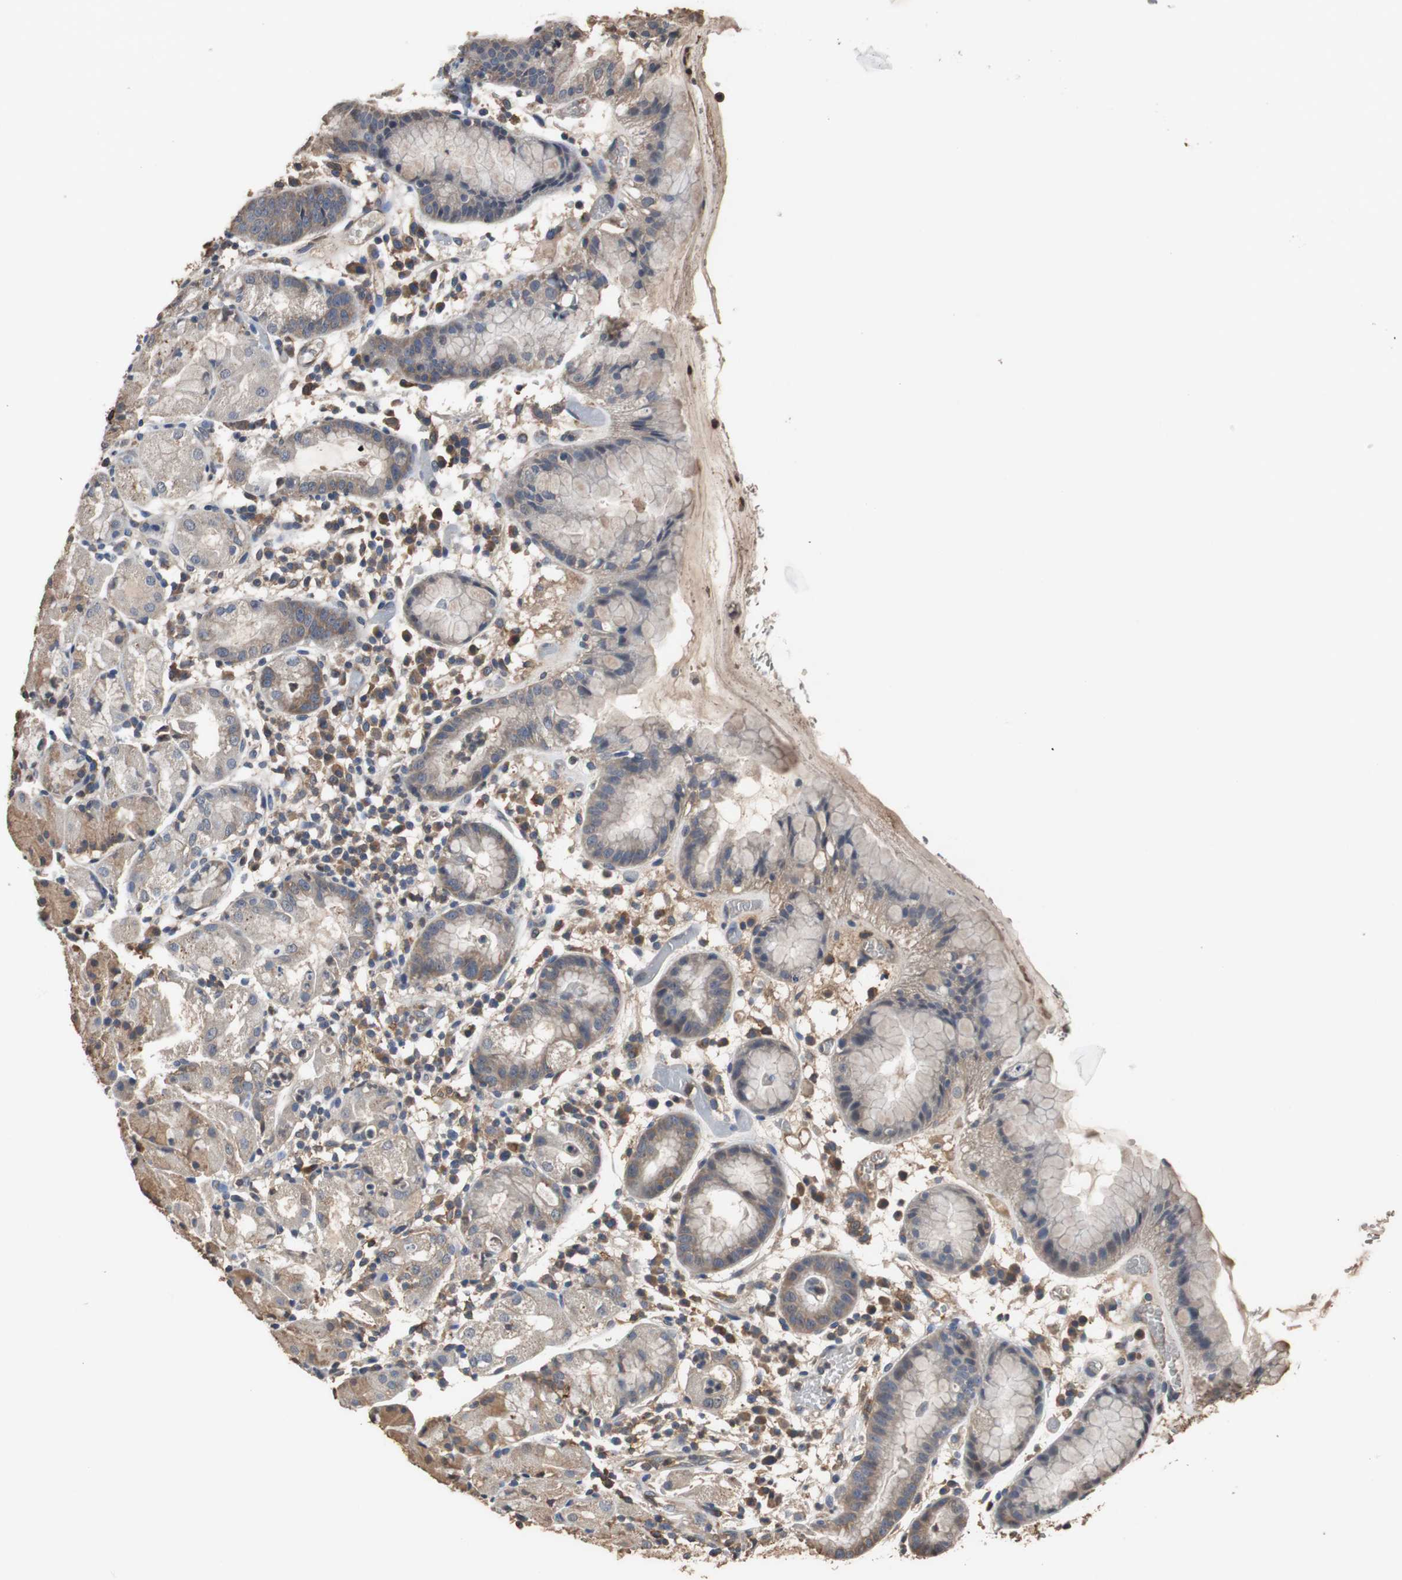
{"staining": {"intensity": "moderate", "quantity": "<25%", "location": "cytoplasmic/membranous"}, "tissue": "stomach", "cell_type": "Glandular cells", "image_type": "normal", "snomed": [{"axis": "morphology", "description": "Normal tissue, NOS"}, {"axis": "topography", "description": "Stomach"}, {"axis": "topography", "description": "Stomach, lower"}], "caption": "Immunohistochemistry (IHC) of unremarkable stomach exhibits low levels of moderate cytoplasmic/membranous expression in approximately <25% of glandular cells.", "gene": "SCIMP", "patient": {"sex": "female", "age": 75}}